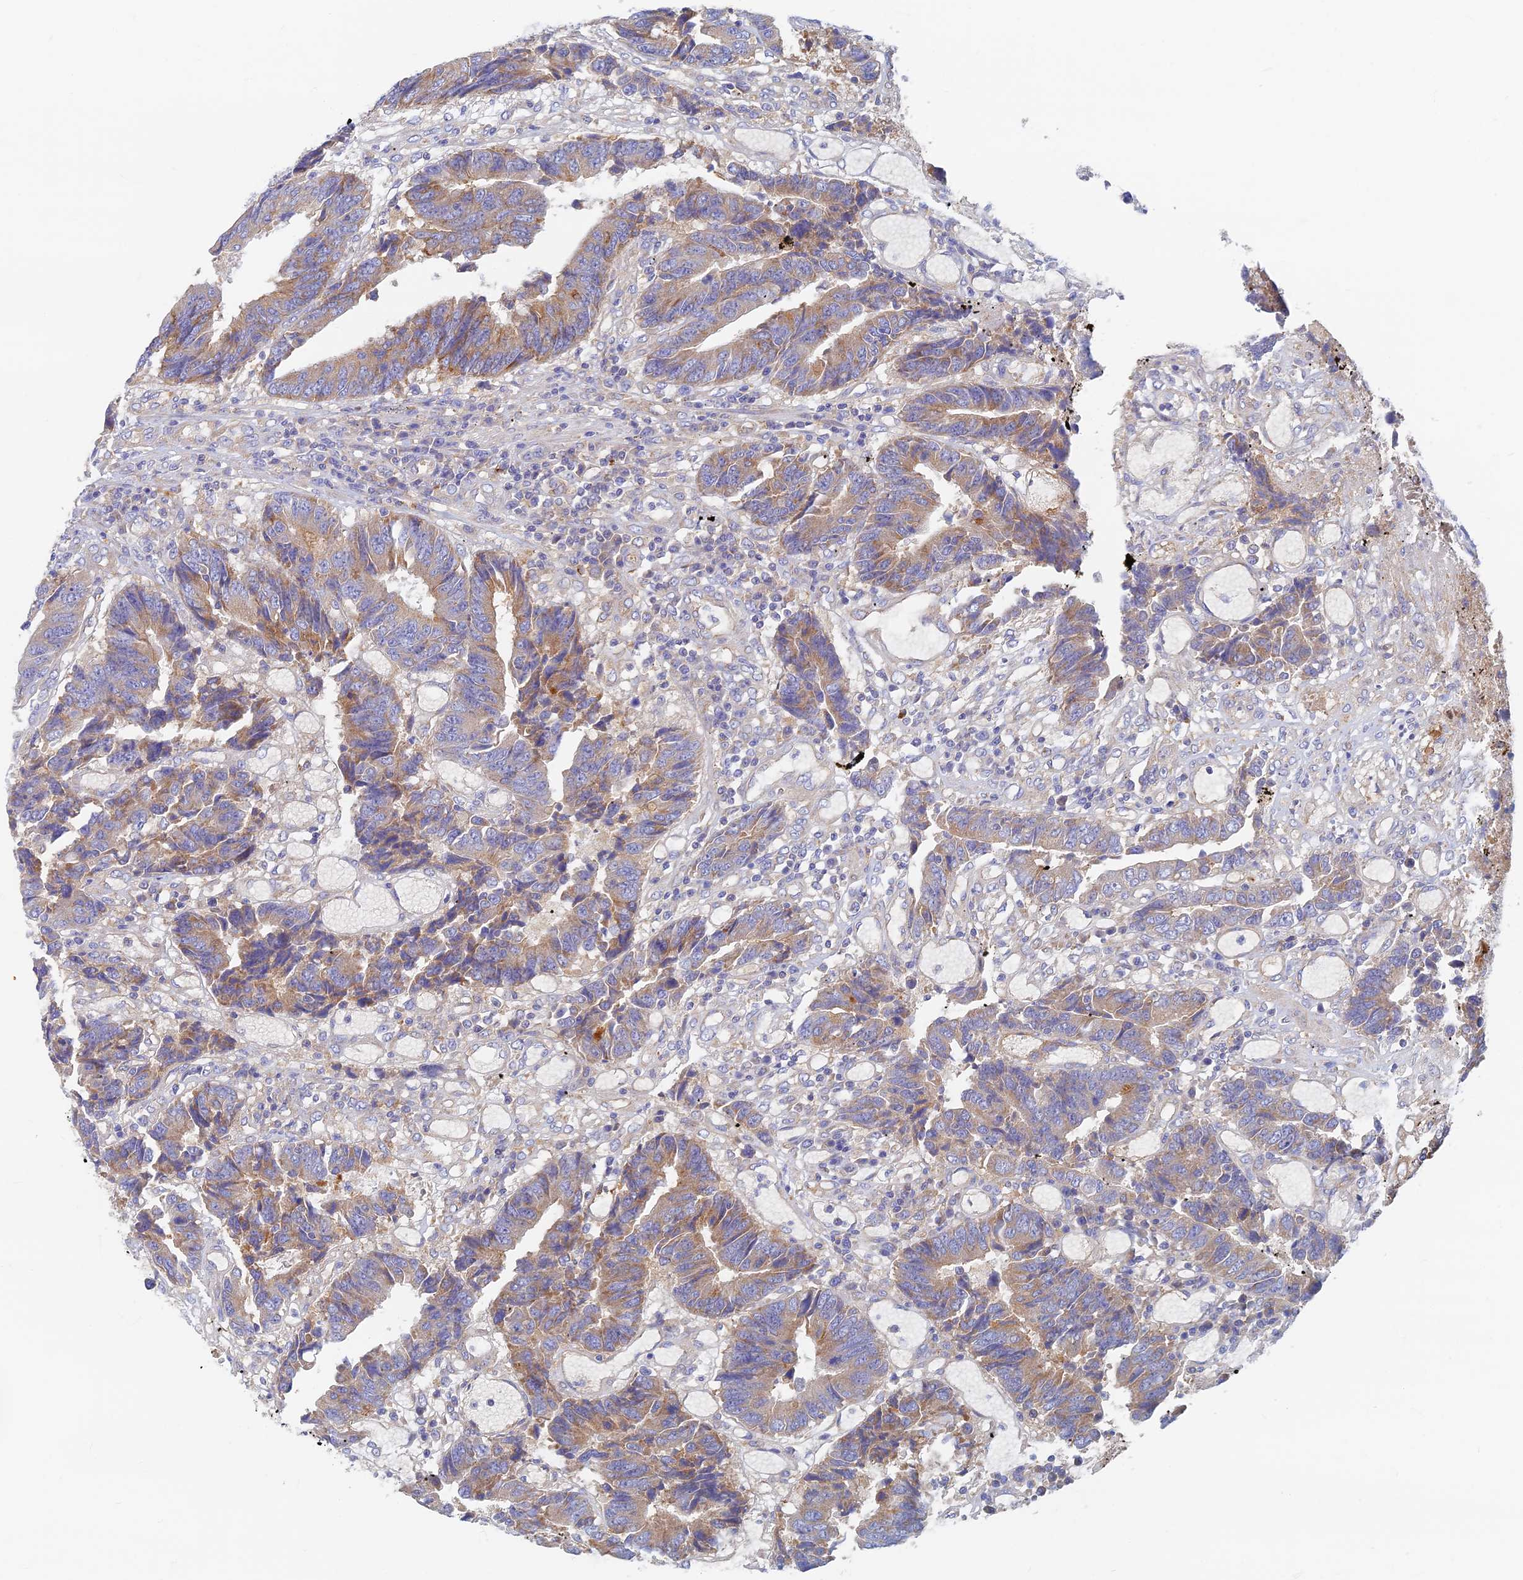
{"staining": {"intensity": "weak", "quantity": "25%-75%", "location": "cytoplasmic/membranous"}, "tissue": "colorectal cancer", "cell_type": "Tumor cells", "image_type": "cancer", "snomed": [{"axis": "morphology", "description": "Adenocarcinoma, NOS"}, {"axis": "topography", "description": "Rectum"}], "caption": "Protein positivity by IHC displays weak cytoplasmic/membranous staining in about 25%-75% of tumor cells in colorectal cancer (adenocarcinoma).", "gene": "TMEM44", "patient": {"sex": "male", "age": 84}}